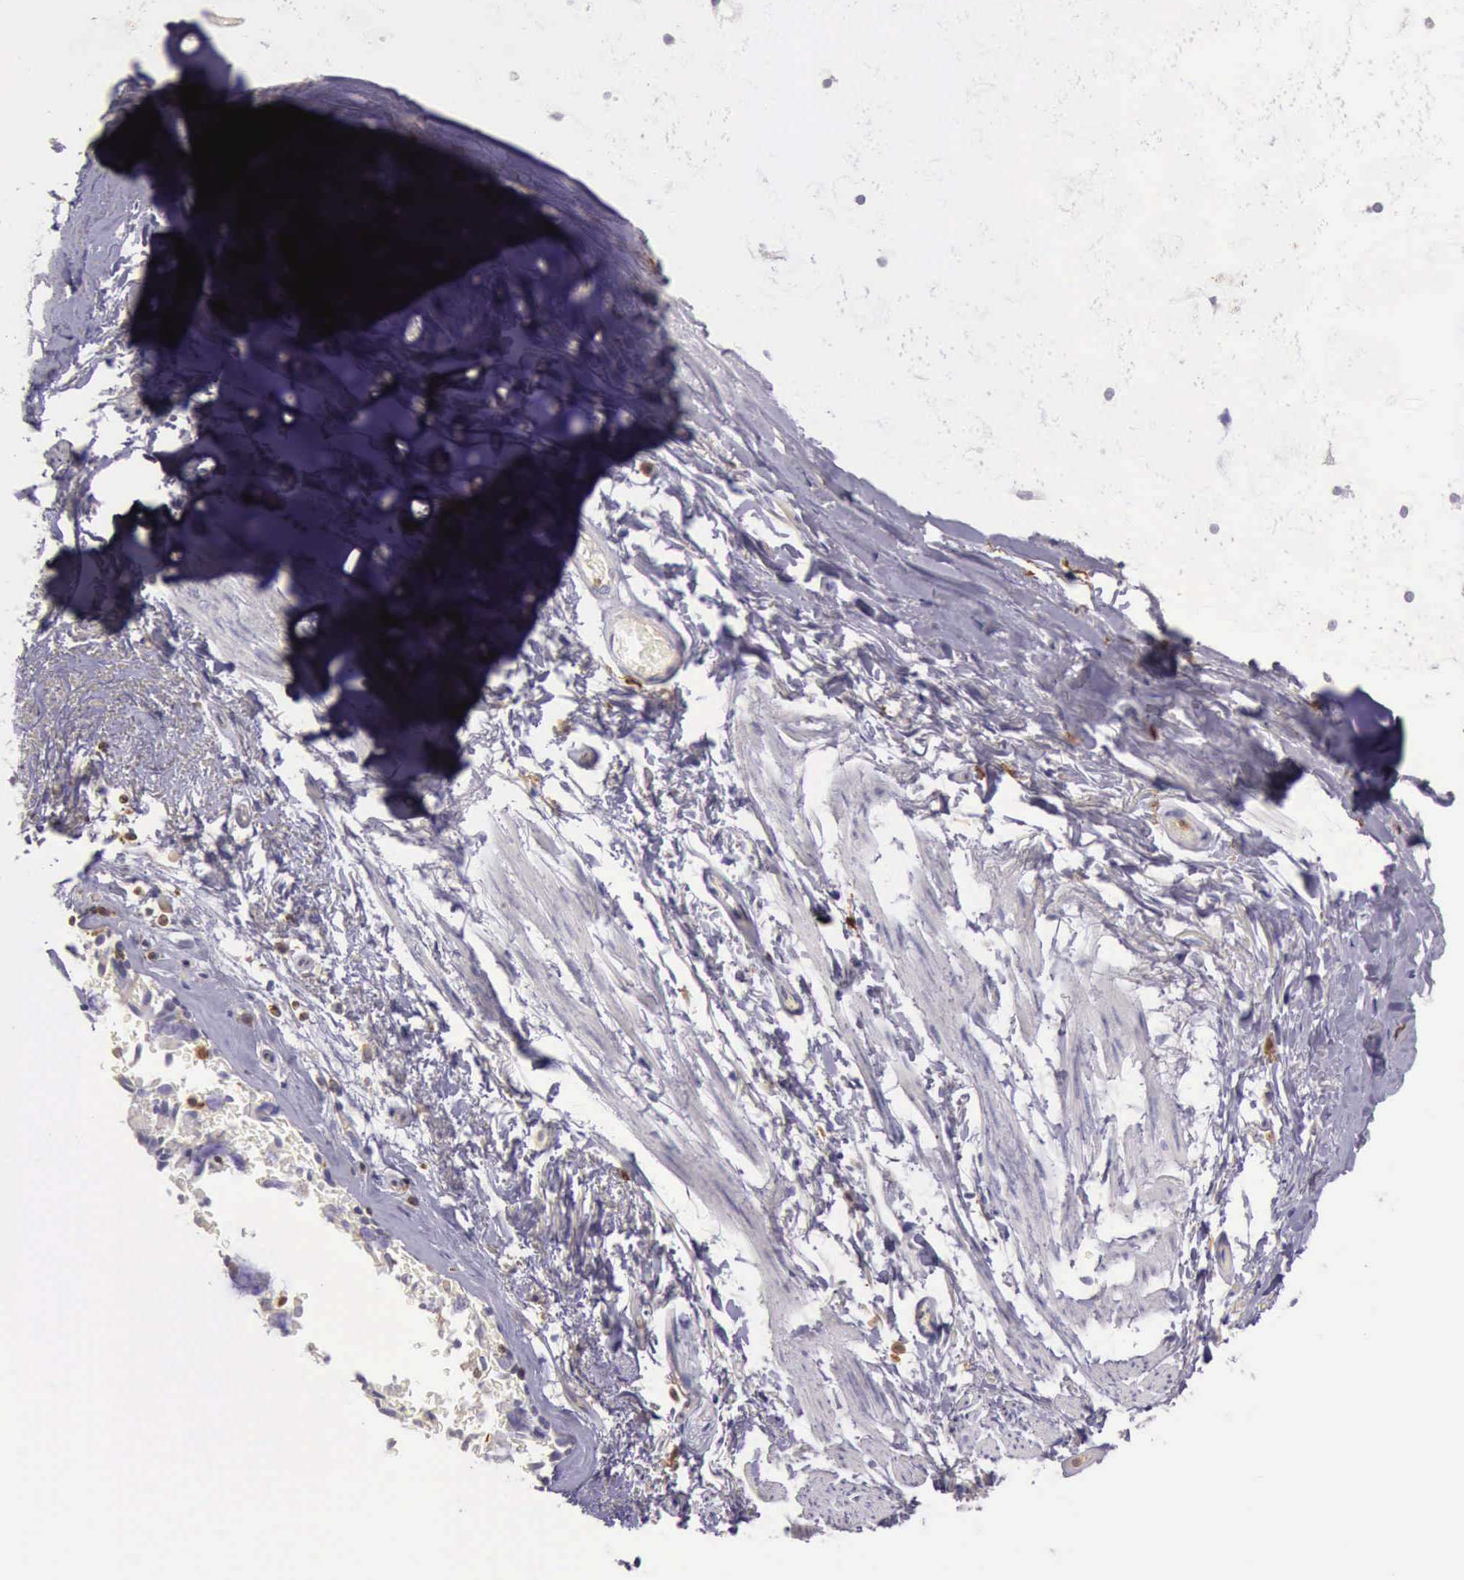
{"staining": {"intensity": "weak", "quantity": "<25%", "location": "cytoplasmic/membranous"}, "tissue": "adipose tissue", "cell_type": "Adipocytes", "image_type": "normal", "snomed": [{"axis": "morphology", "description": "Normal tissue, NOS"}, {"axis": "topography", "description": "Cartilage tissue"}, {"axis": "topography", "description": "Lung"}], "caption": "The micrograph displays no significant positivity in adipocytes of adipose tissue.", "gene": "ARHGAP4", "patient": {"sex": "male", "age": 65}}